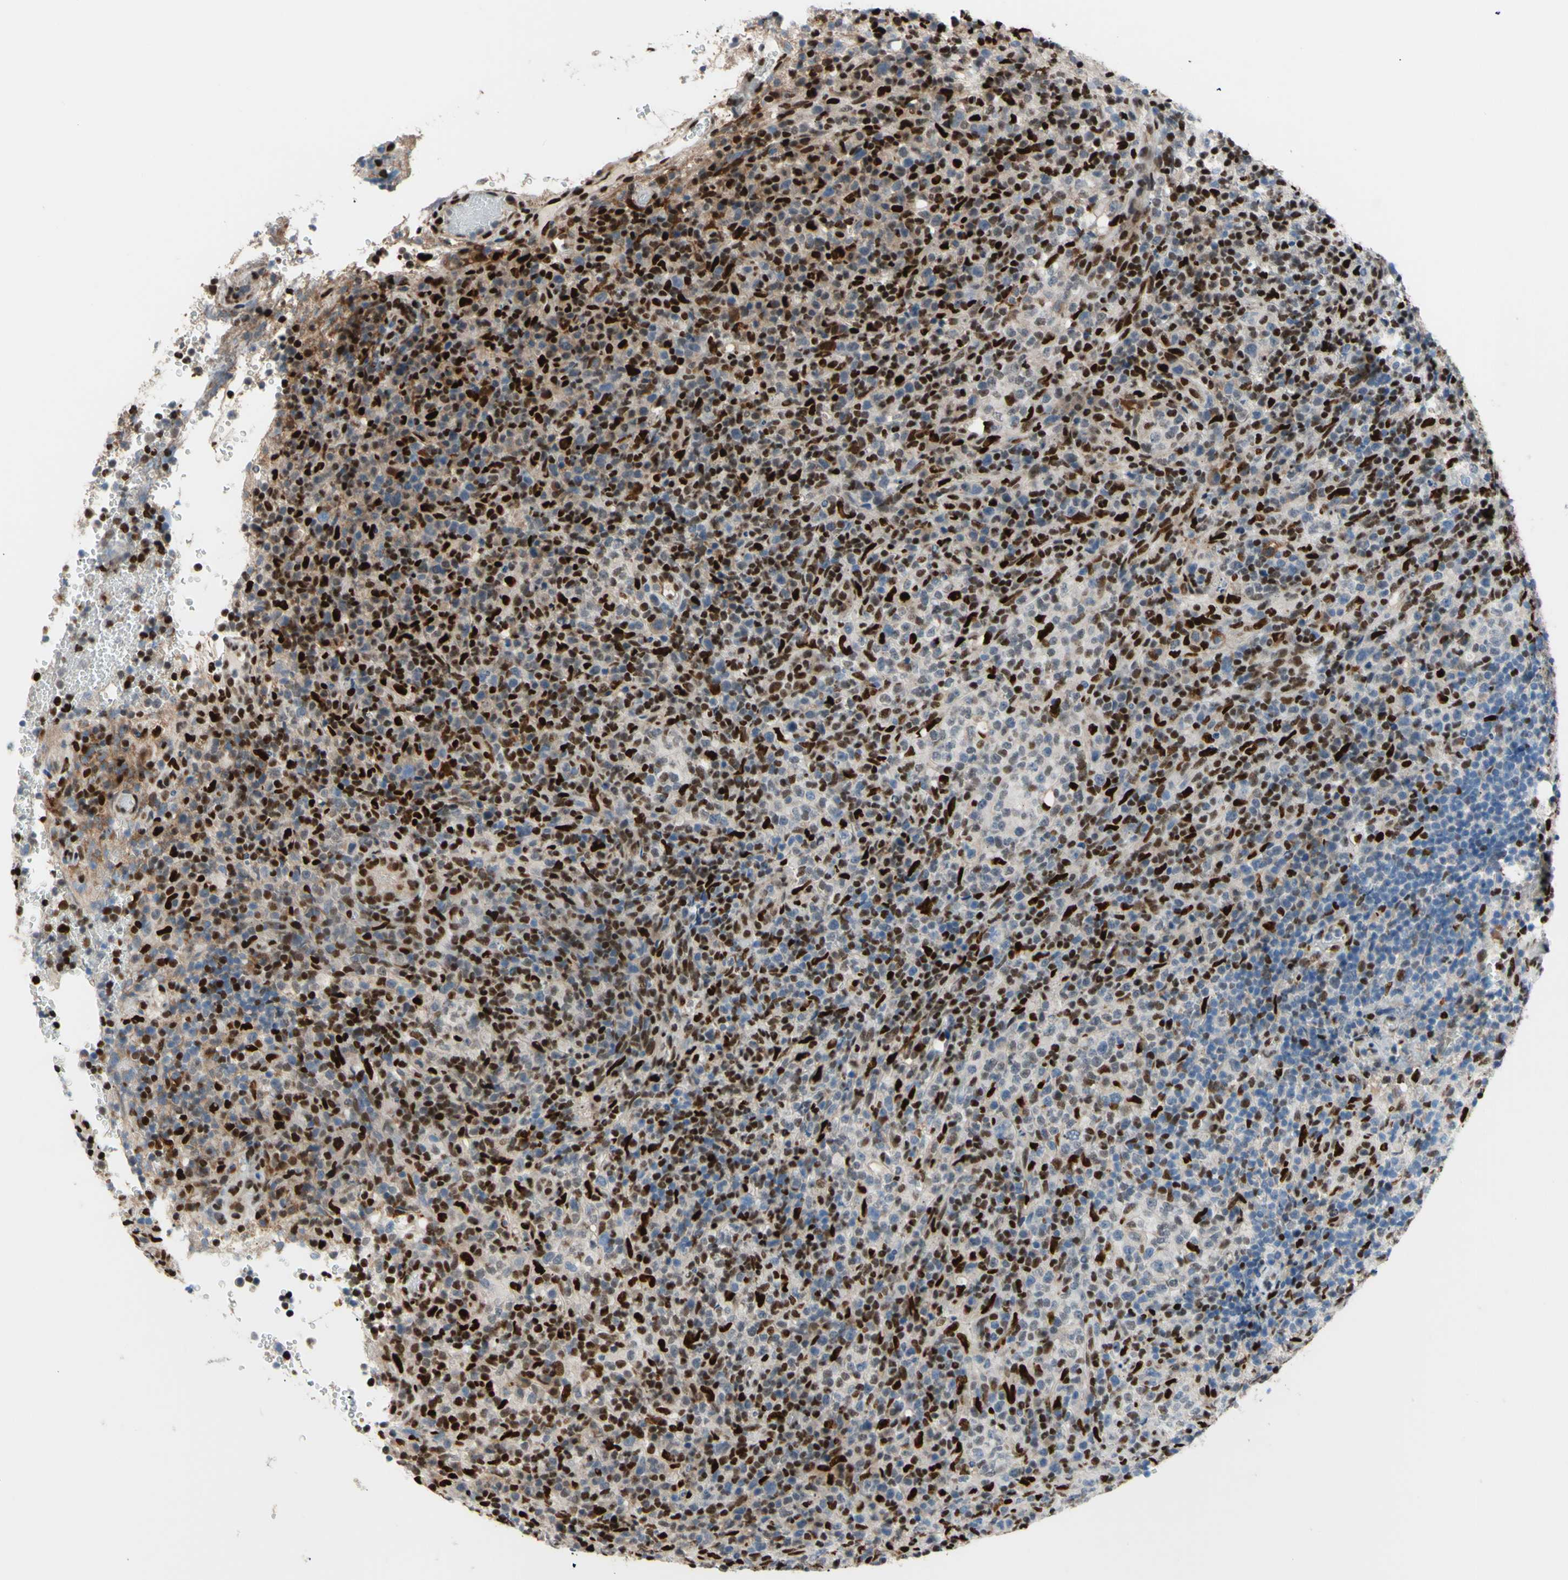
{"staining": {"intensity": "strong", "quantity": ">75%", "location": "nuclear"}, "tissue": "lymphoma", "cell_type": "Tumor cells", "image_type": "cancer", "snomed": [{"axis": "morphology", "description": "Malignant lymphoma, non-Hodgkin's type, High grade"}, {"axis": "topography", "description": "Lymph node"}], "caption": "High-grade malignant lymphoma, non-Hodgkin's type stained for a protein (brown) exhibits strong nuclear positive positivity in approximately >75% of tumor cells.", "gene": "EED", "patient": {"sex": "female", "age": 76}}